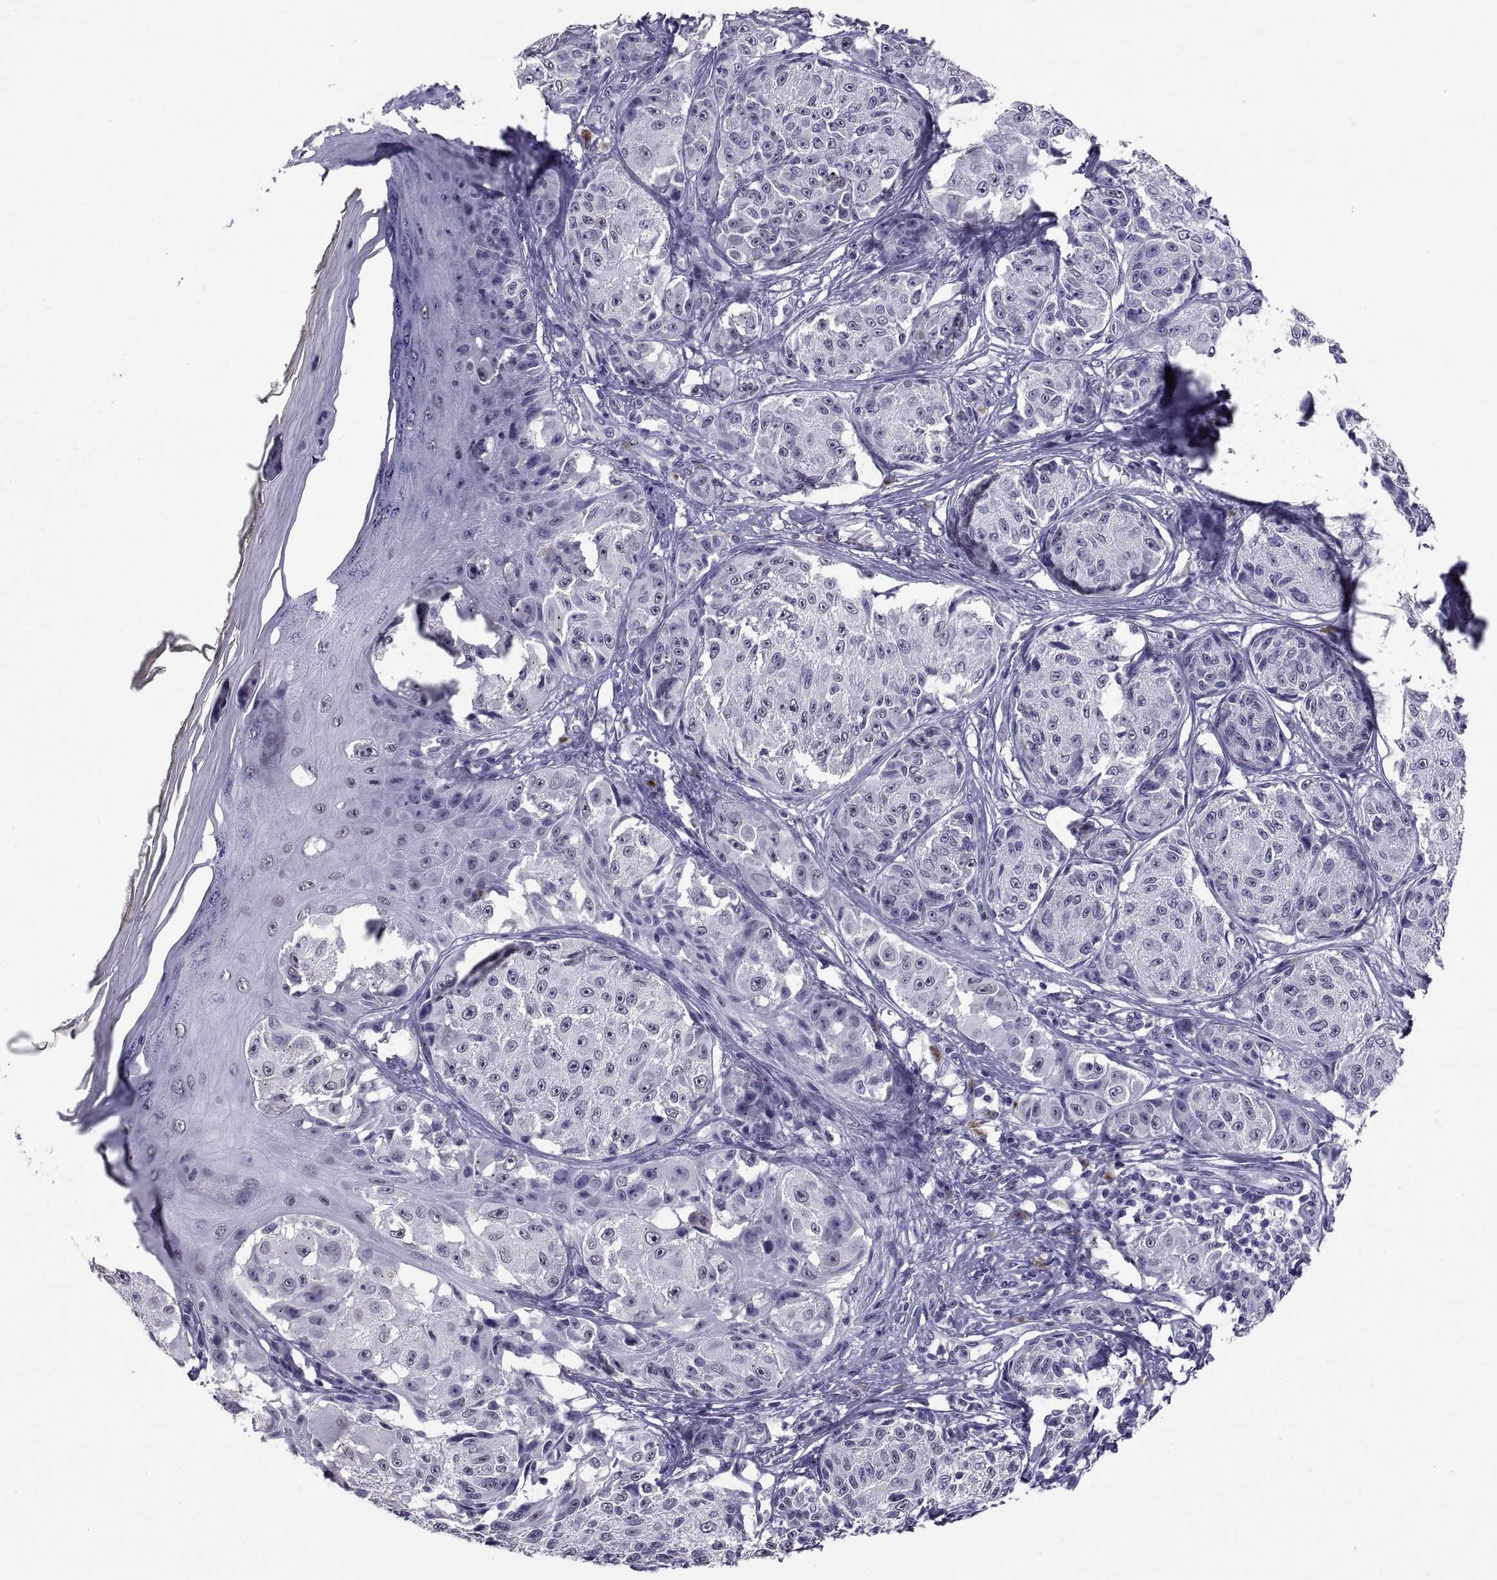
{"staining": {"intensity": "negative", "quantity": "none", "location": "none"}, "tissue": "melanoma", "cell_type": "Tumor cells", "image_type": "cancer", "snomed": [{"axis": "morphology", "description": "Malignant melanoma, NOS"}, {"axis": "topography", "description": "Skin"}], "caption": "This is an immunohistochemistry (IHC) micrograph of melanoma. There is no expression in tumor cells.", "gene": "TGFBR3L", "patient": {"sex": "male", "age": 61}}